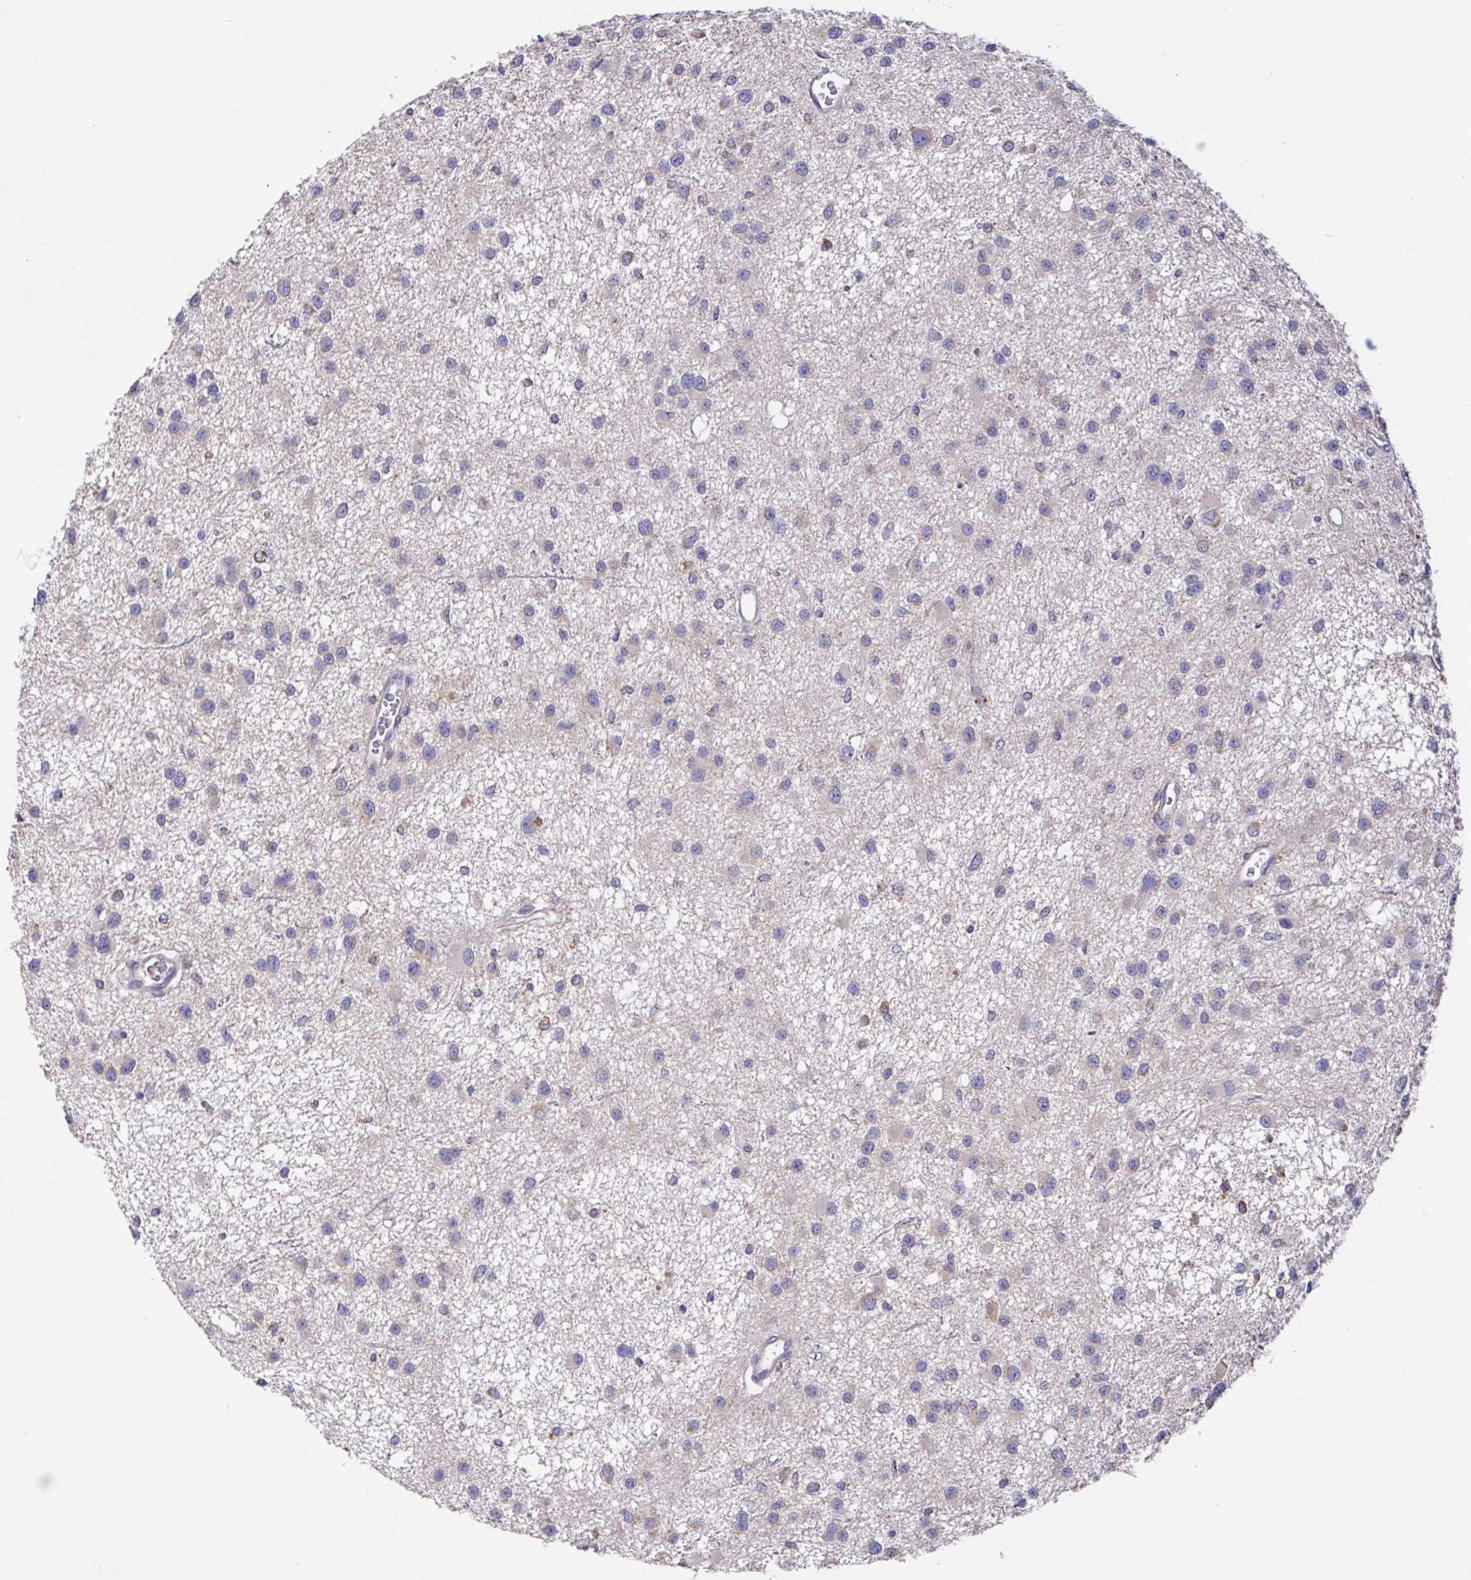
{"staining": {"intensity": "negative", "quantity": "none", "location": "none"}, "tissue": "glioma", "cell_type": "Tumor cells", "image_type": "cancer", "snomed": [{"axis": "morphology", "description": "Glioma, malignant, Low grade"}, {"axis": "topography", "description": "Brain"}], "caption": "The immunohistochemistry (IHC) micrograph has no significant positivity in tumor cells of low-grade glioma (malignant) tissue.", "gene": "FAM241A", "patient": {"sex": "male", "age": 43}}